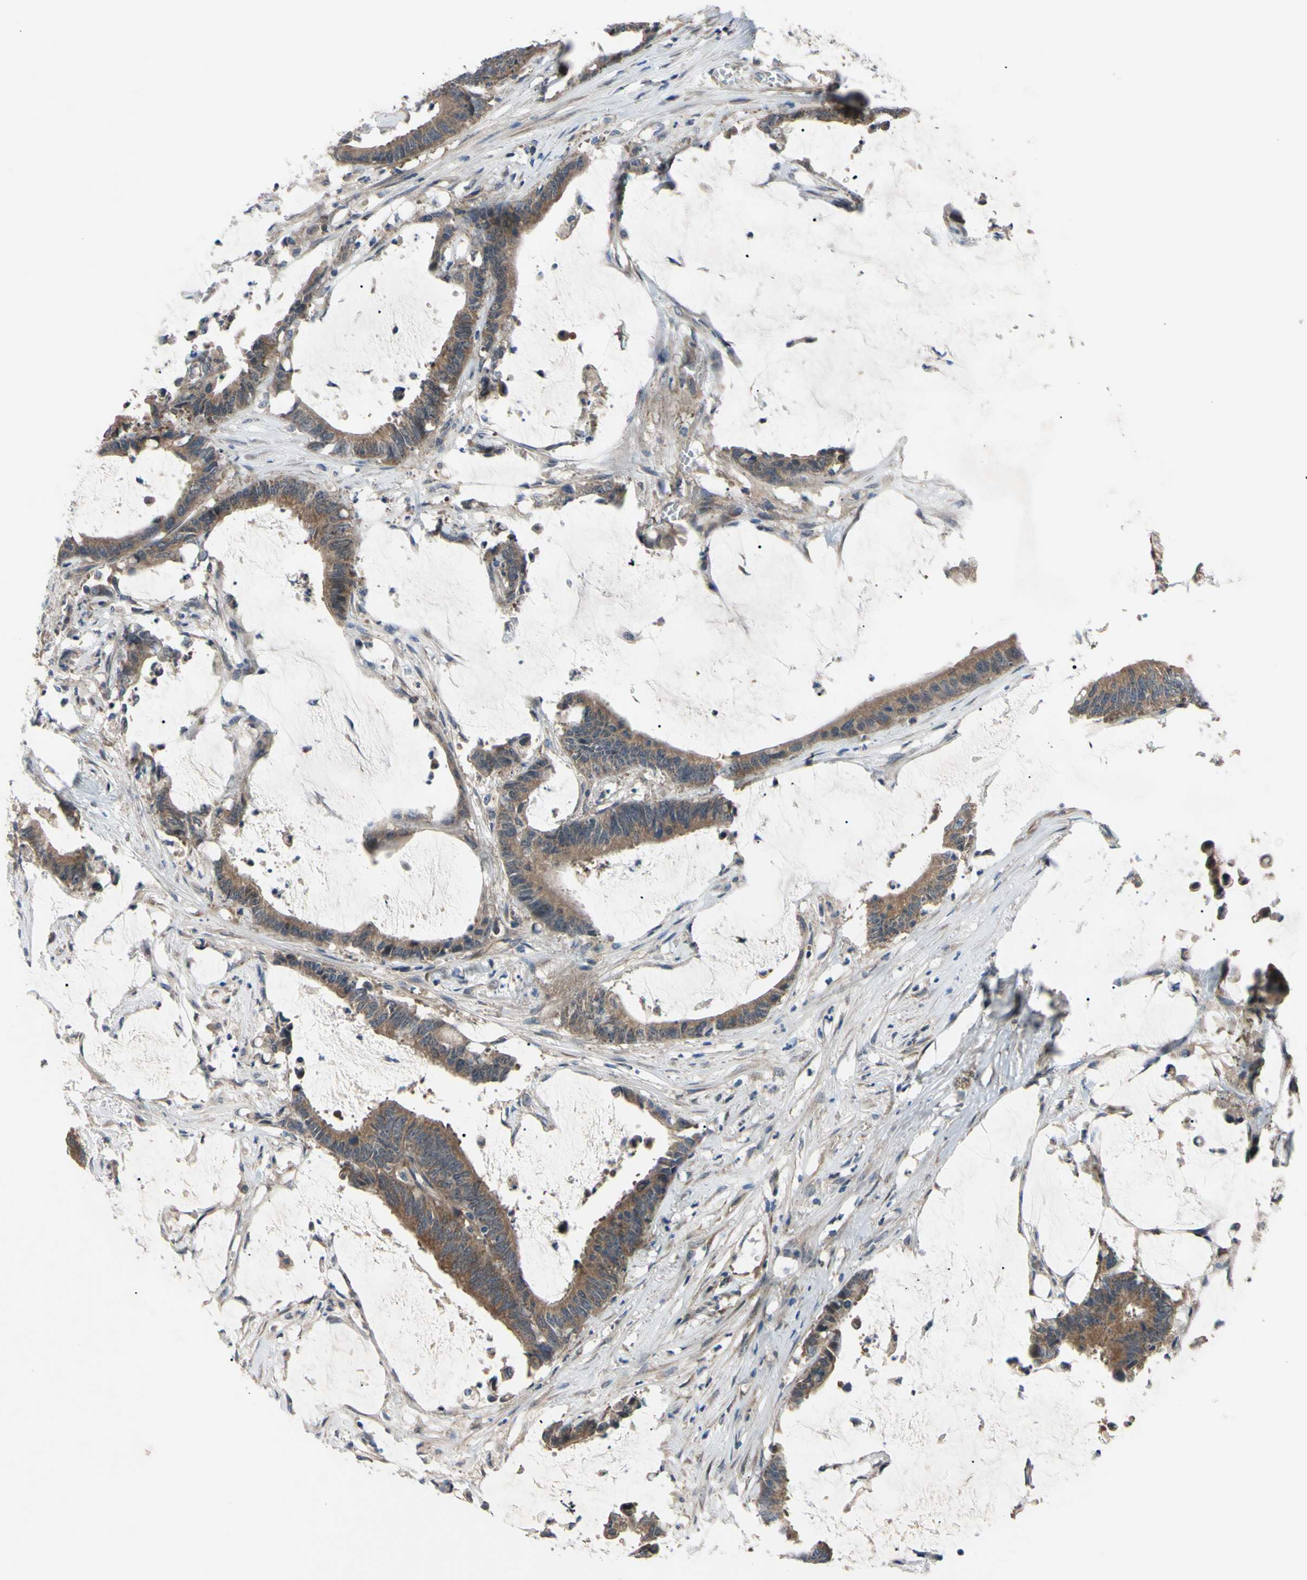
{"staining": {"intensity": "moderate", "quantity": ">75%", "location": "cytoplasmic/membranous"}, "tissue": "colorectal cancer", "cell_type": "Tumor cells", "image_type": "cancer", "snomed": [{"axis": "morphology", "description": "Adenocarcinoma, NOS"}, {"axis": "topography", "description": "Rectum"}], "caption": "Moderate cytoplasmic/membranous positivity is seen in approximately >75% of tumor cells in colorectal adenocarcinoma.", "gene": "SVIL", "patient": {"sex": "female", "age": 66}}